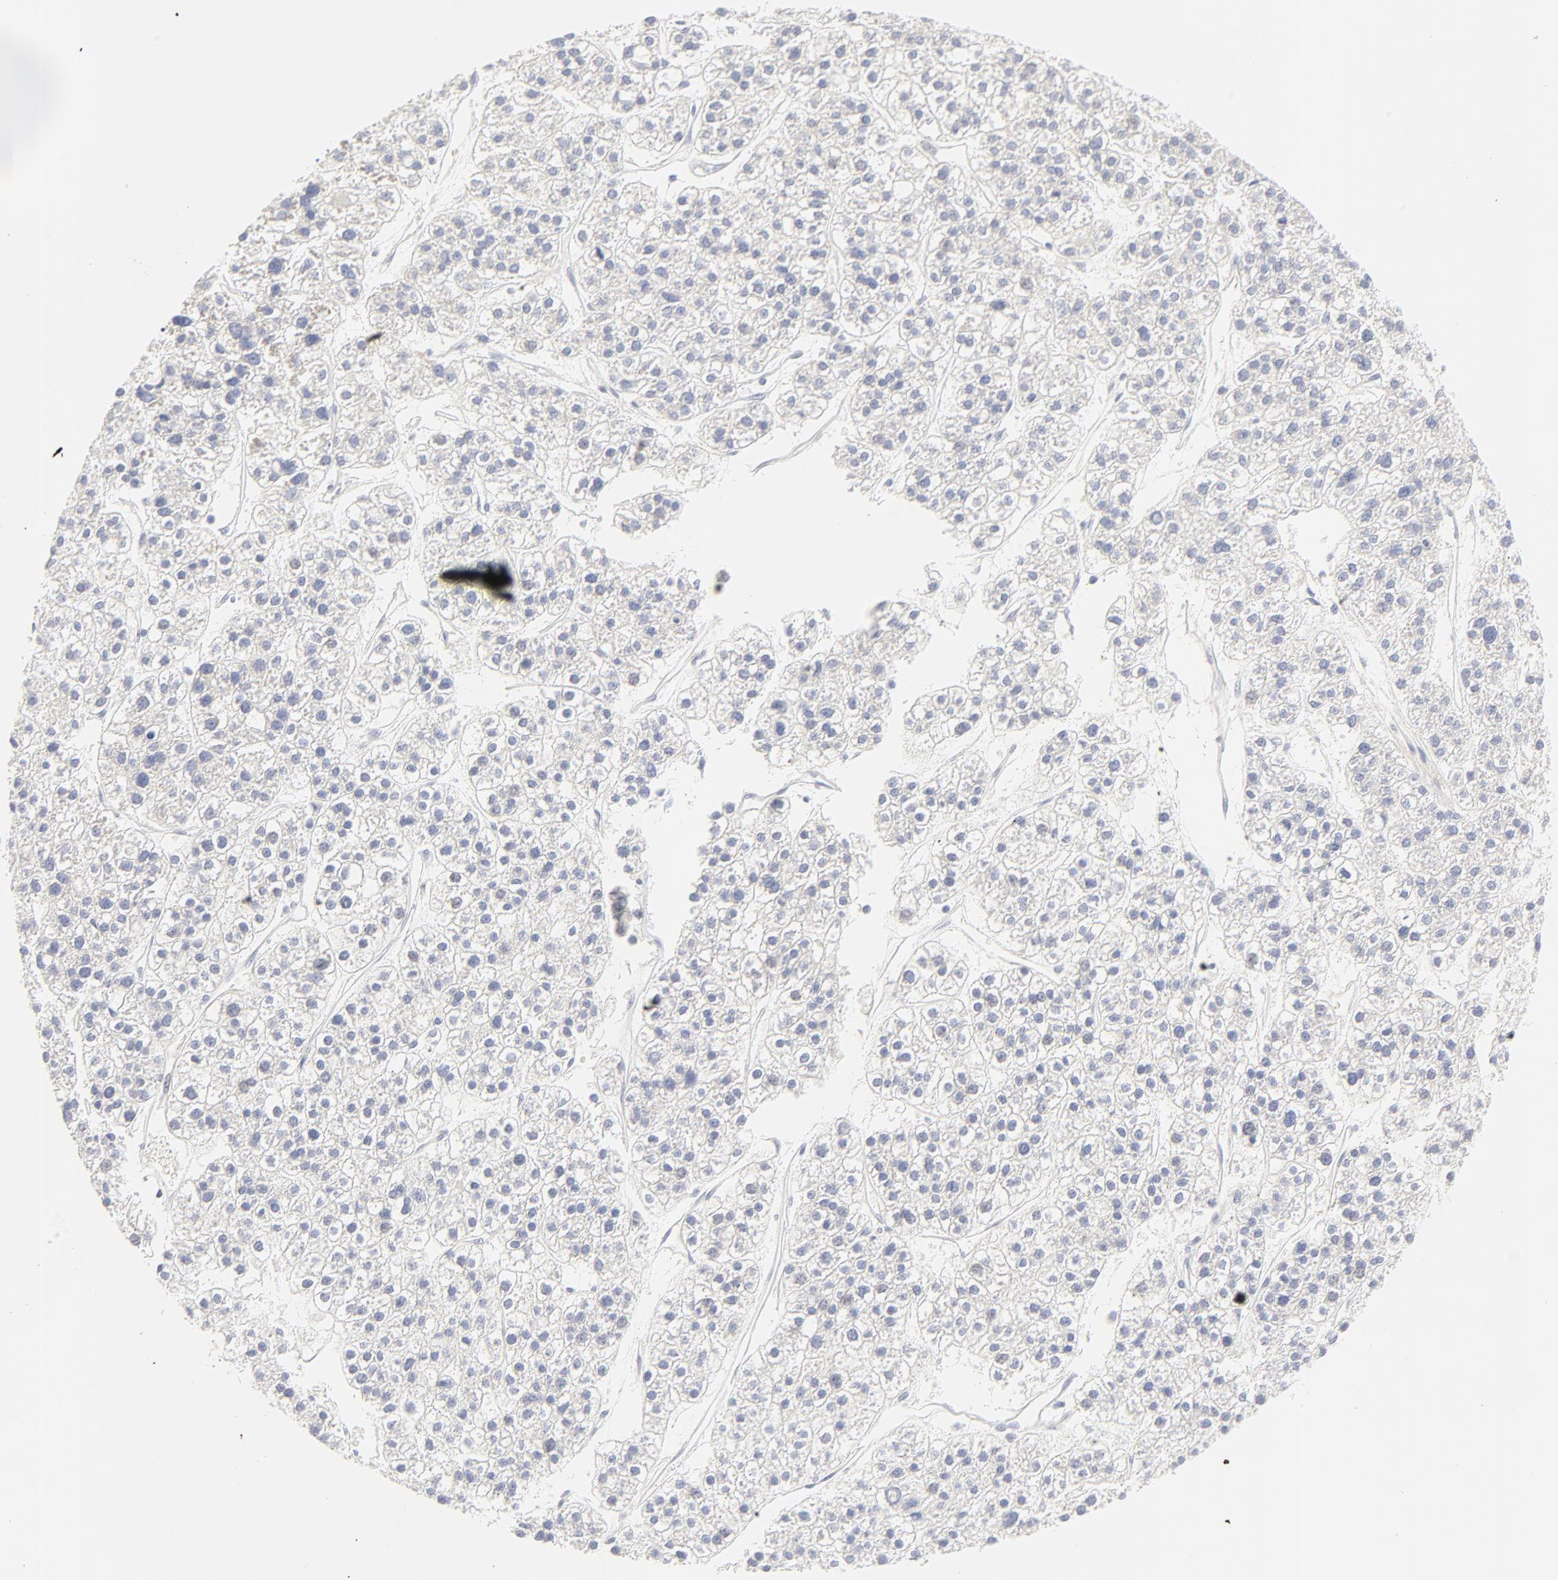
{"staining": {"intensity": "negative", "quantity": "none", "location": "none"}, "tissue": "liver cancer", "cell_type": "Tumor cells", "image_type": "cancer", "snomed": [{"axis": "morphology", "description": "Carcinoma, Hepatocellular, NOS"}, {"axis": "topography", "description": "Liver"}], "caption": "Immunohistochemical staining of liver cancer (hepatocellular carcinoma) shows no significant staining in tumor cells. (DAB IHC visualized using brightfield microscopy, high magnification).", "gene": "NPNT", "patient": {"sex": "female", "age": 85}}